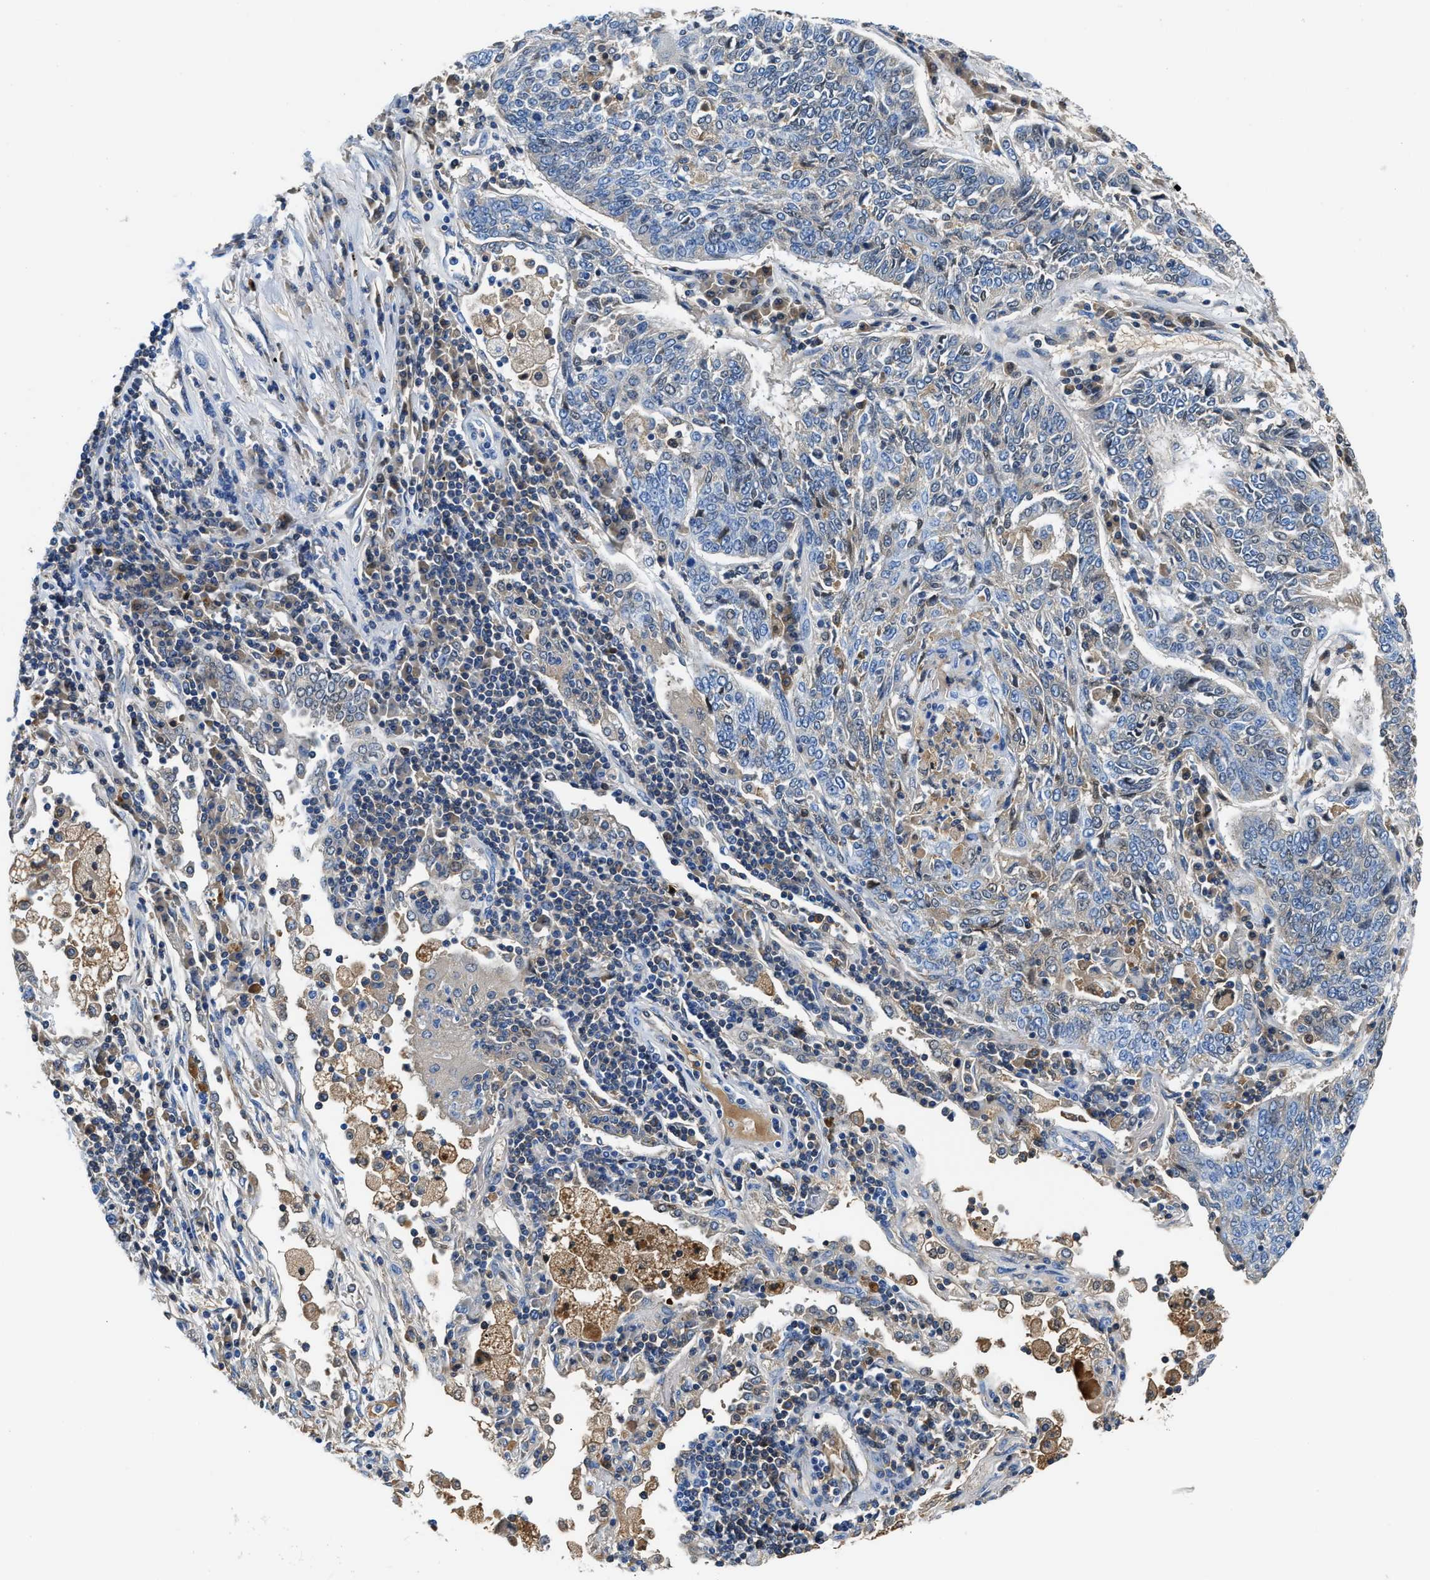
{"staining": {"intensity": "weak", "quantity": "<25%", "location": "cytoplasmic/membranous"}, "tissue": "lung cancer", "cell_type": "Tumor cells", "image_type": "cancer", "snomed": [{"axis": "morphology", "description": "Normal tissue, NOS"}, {"axis": "morphology", "description": "Squamous cell carcinoma, NOS"}, {"axis": "topography", "description": "Cartilage tissue"}, {"axis": "topography", "description": "Bronchus"}, {"axis": "topography", "description": "Lung"}], "caption": "Tumor cells are negative for brown protein staining in lung squamous cell carcinoma.", "gene": "GC", "patient": {"sex": "female", "age": 49}}